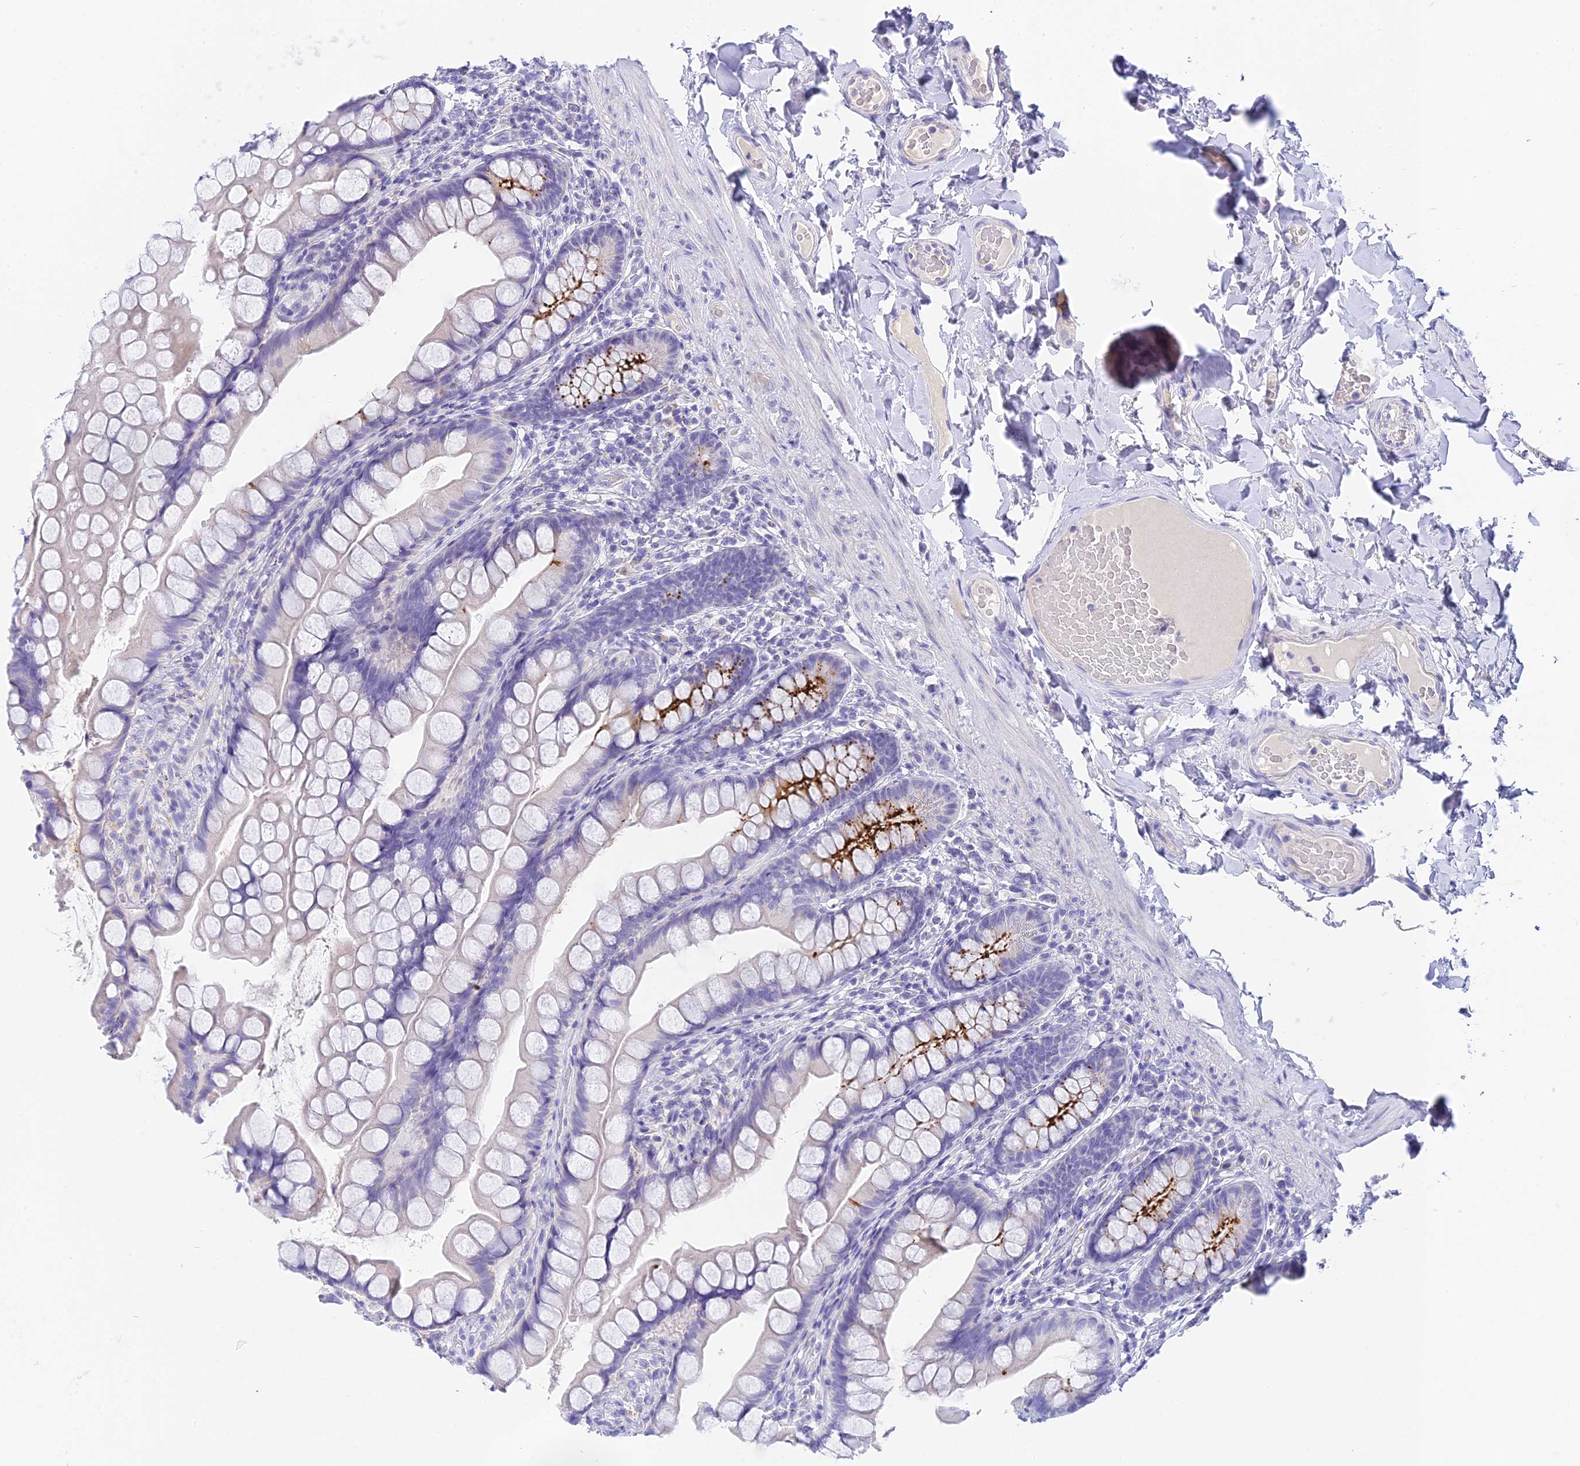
{"staining": {"intensity": "strong", "quantity": "25%-75%", "location": "cytoplasmic/membranous"}, "tissue": "small intestine", "cell_type": "Glandular cells", "image_type": "normal", "snomed": [{"axis": "morphology", "description": "Normal tissue, NOS"}, {"axis": "topography", "description": "Small intestine"}], "caption": "IHC image of unremarkable human small intestine stained for a protein (brown), which demonstrates high levels of strong cytoplasmic/membranous positivity in about 25%-75% of glandular cells.", "gene": "C12orf29", "patient": {"sex": "male", "age": 70}}